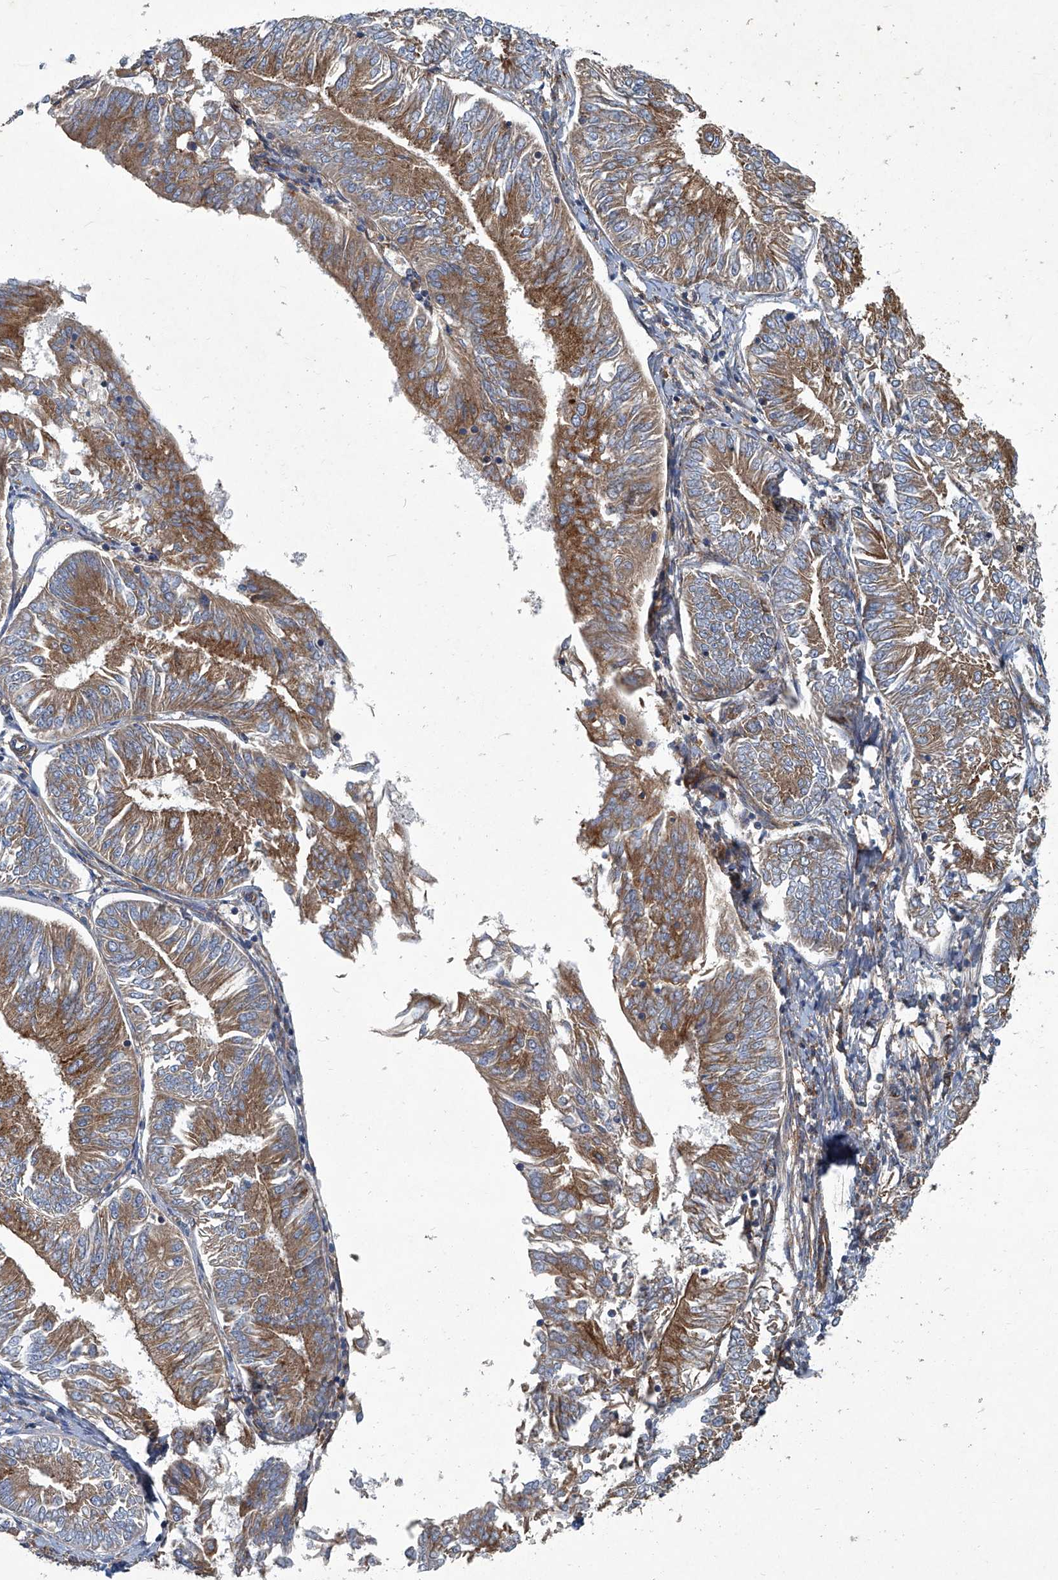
{"staining": {"intensity": "moderate", "quantity": ">75%", "location": "cytoplasmic/membranous"}, "tissue": "endometrial cancer", "cell_type": "Tumor cells", "image_type": "cancer", "snomed": [{"axis": "morphology", "description": "Adenocarcinoma, NOS"}, {"axis": "topography", "description": "Endometrium"}], "caption": "This micrograph demonstrates IHC staining of human endometrial cancer, with medium moderate cytoplasmic/membranous expression in approximately >75% of tumor cells.", "gene": "PIGH", "patient": {"sex": "female", "age": 58}}